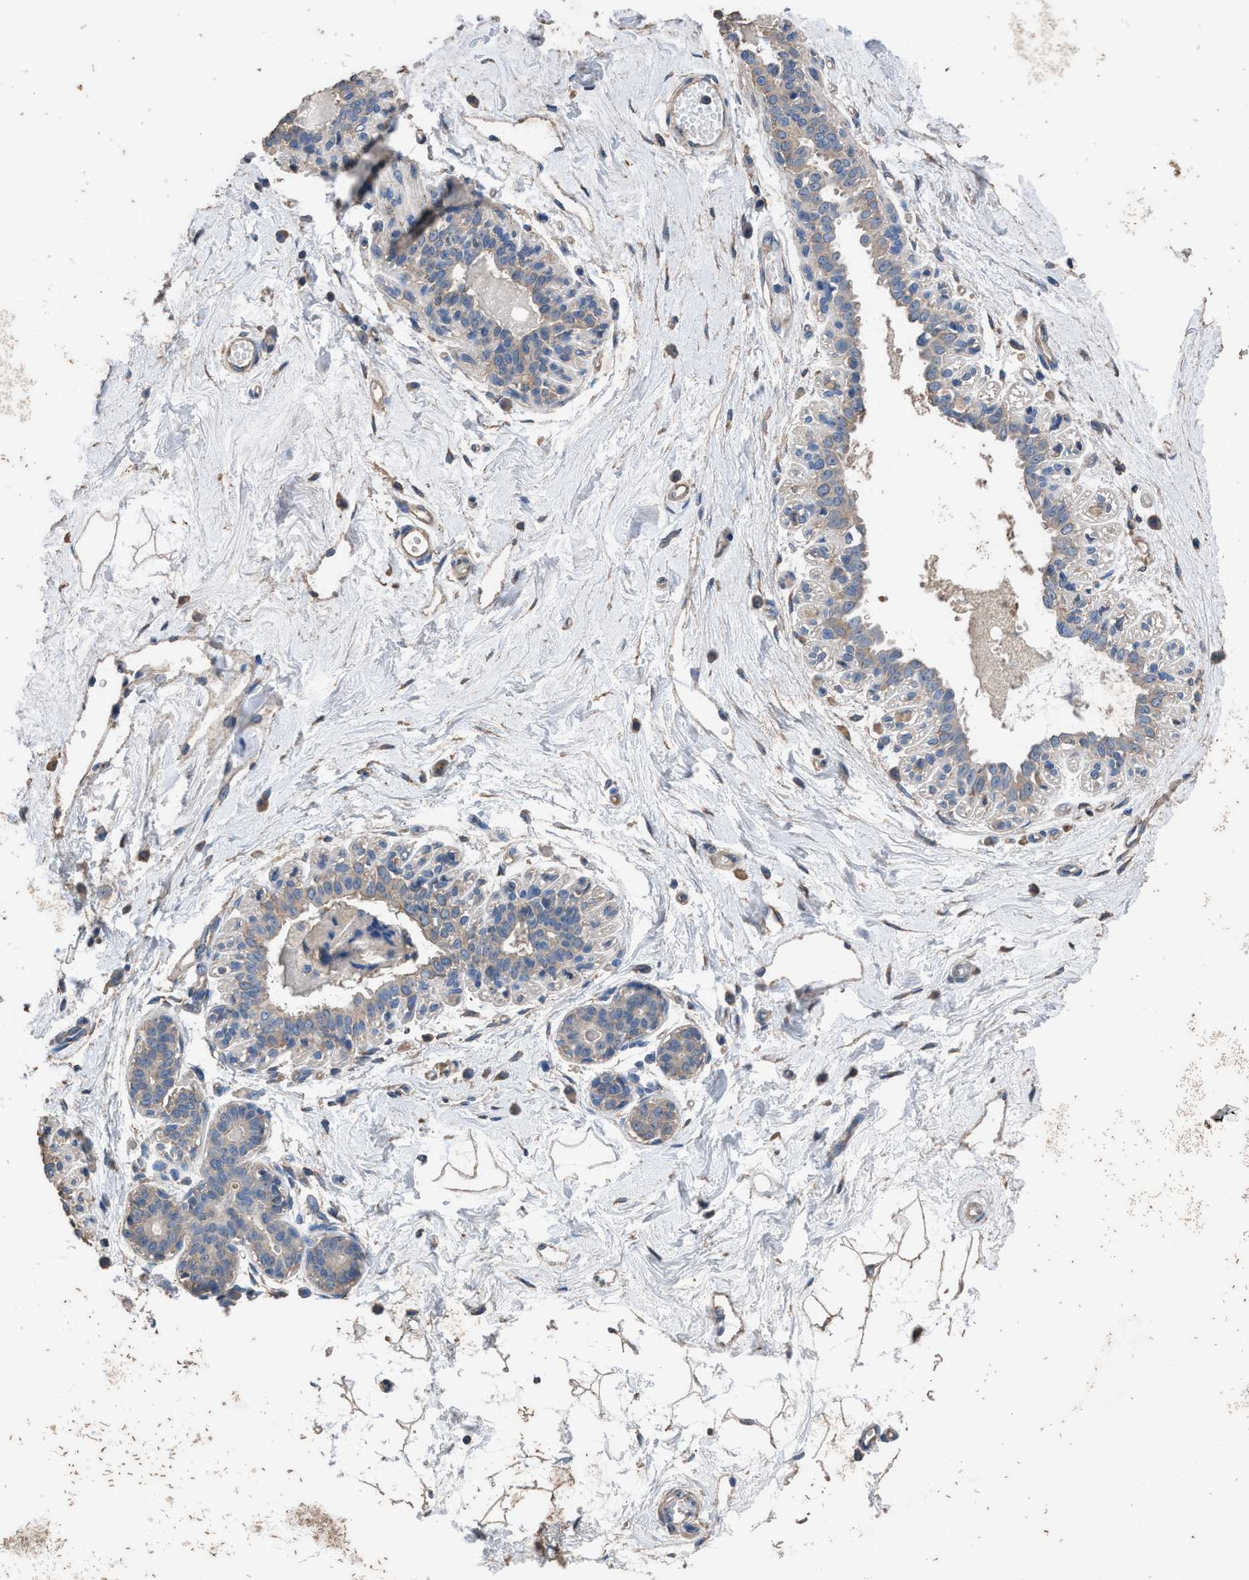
{"staining": {"intensity": "moderate", "quantity": ">75%", "location": "cytoplasmic/membranous"}, "tissue": "breast", "cell_type": "Adipocytes", "image_type": "normal", "snomed": [{"axis": "morphology", "description": "Normal tissue, NOS"}, {"axis": "topography", "description": "Breast"}], "caption": "A micrograph showing moderate cytoplasmic/membranous expression in about >75% of adipocytes in unremarkable breast, as visualized by brown immunohistochemical staining.", "gene": "ITSN1", "patient": {"sex": "female", "age": 45}}